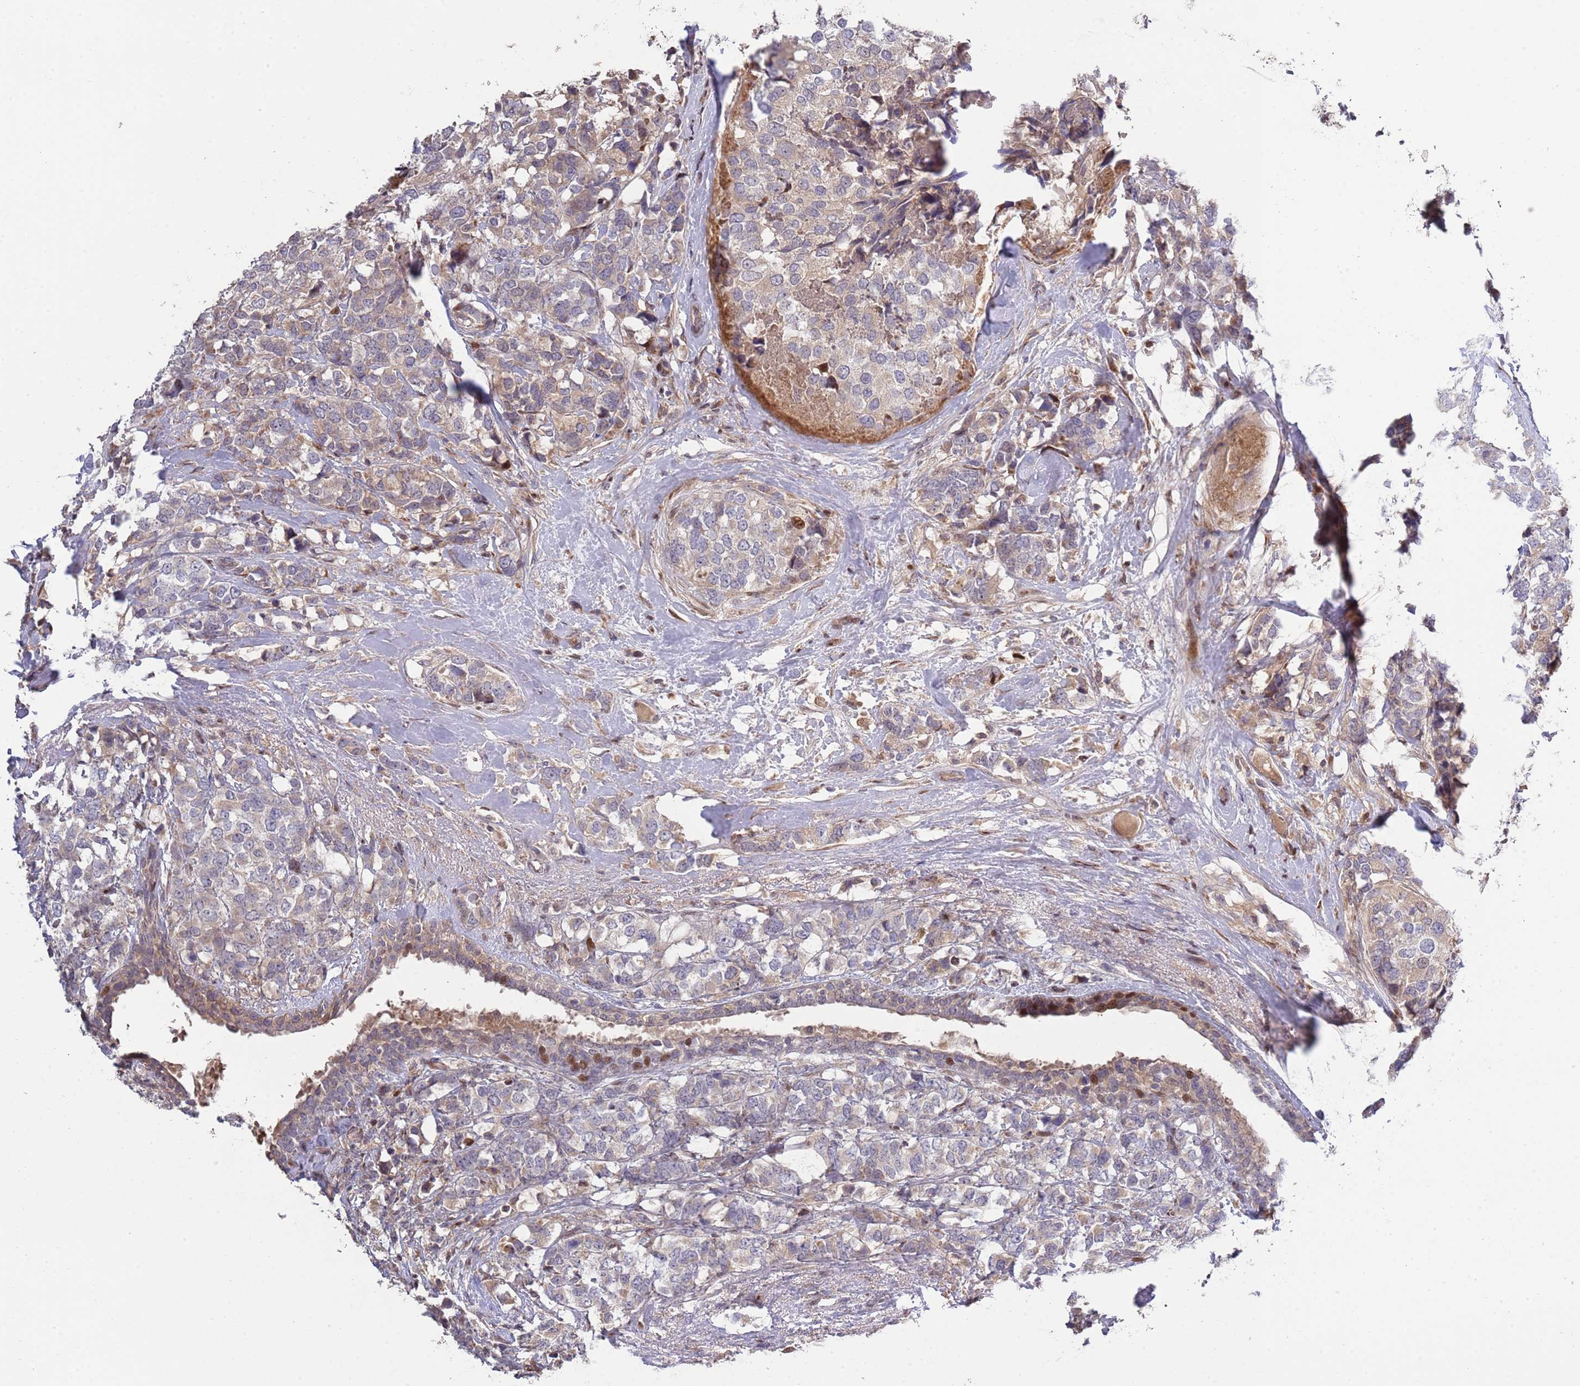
{"staining": {"intensity": "weak", "quantity": "<25%", "location": "cytoplasmic/membranous"}, "tissue": "breast cancer", "cell_type": "Tumor cells", "image_type": "cancer", "snomed": [{"axis": "morphology", "description": "Lobular carcinoma"}, {"axis": "topography", "description": "Breast"}], "caption": "Immunohistochemical staining of human lobular carcinoma (breast) reveals no significant staining in tumor cells.", "gene": "SYNDIG1L", "patient": {"sex": "female", "age": 59}}